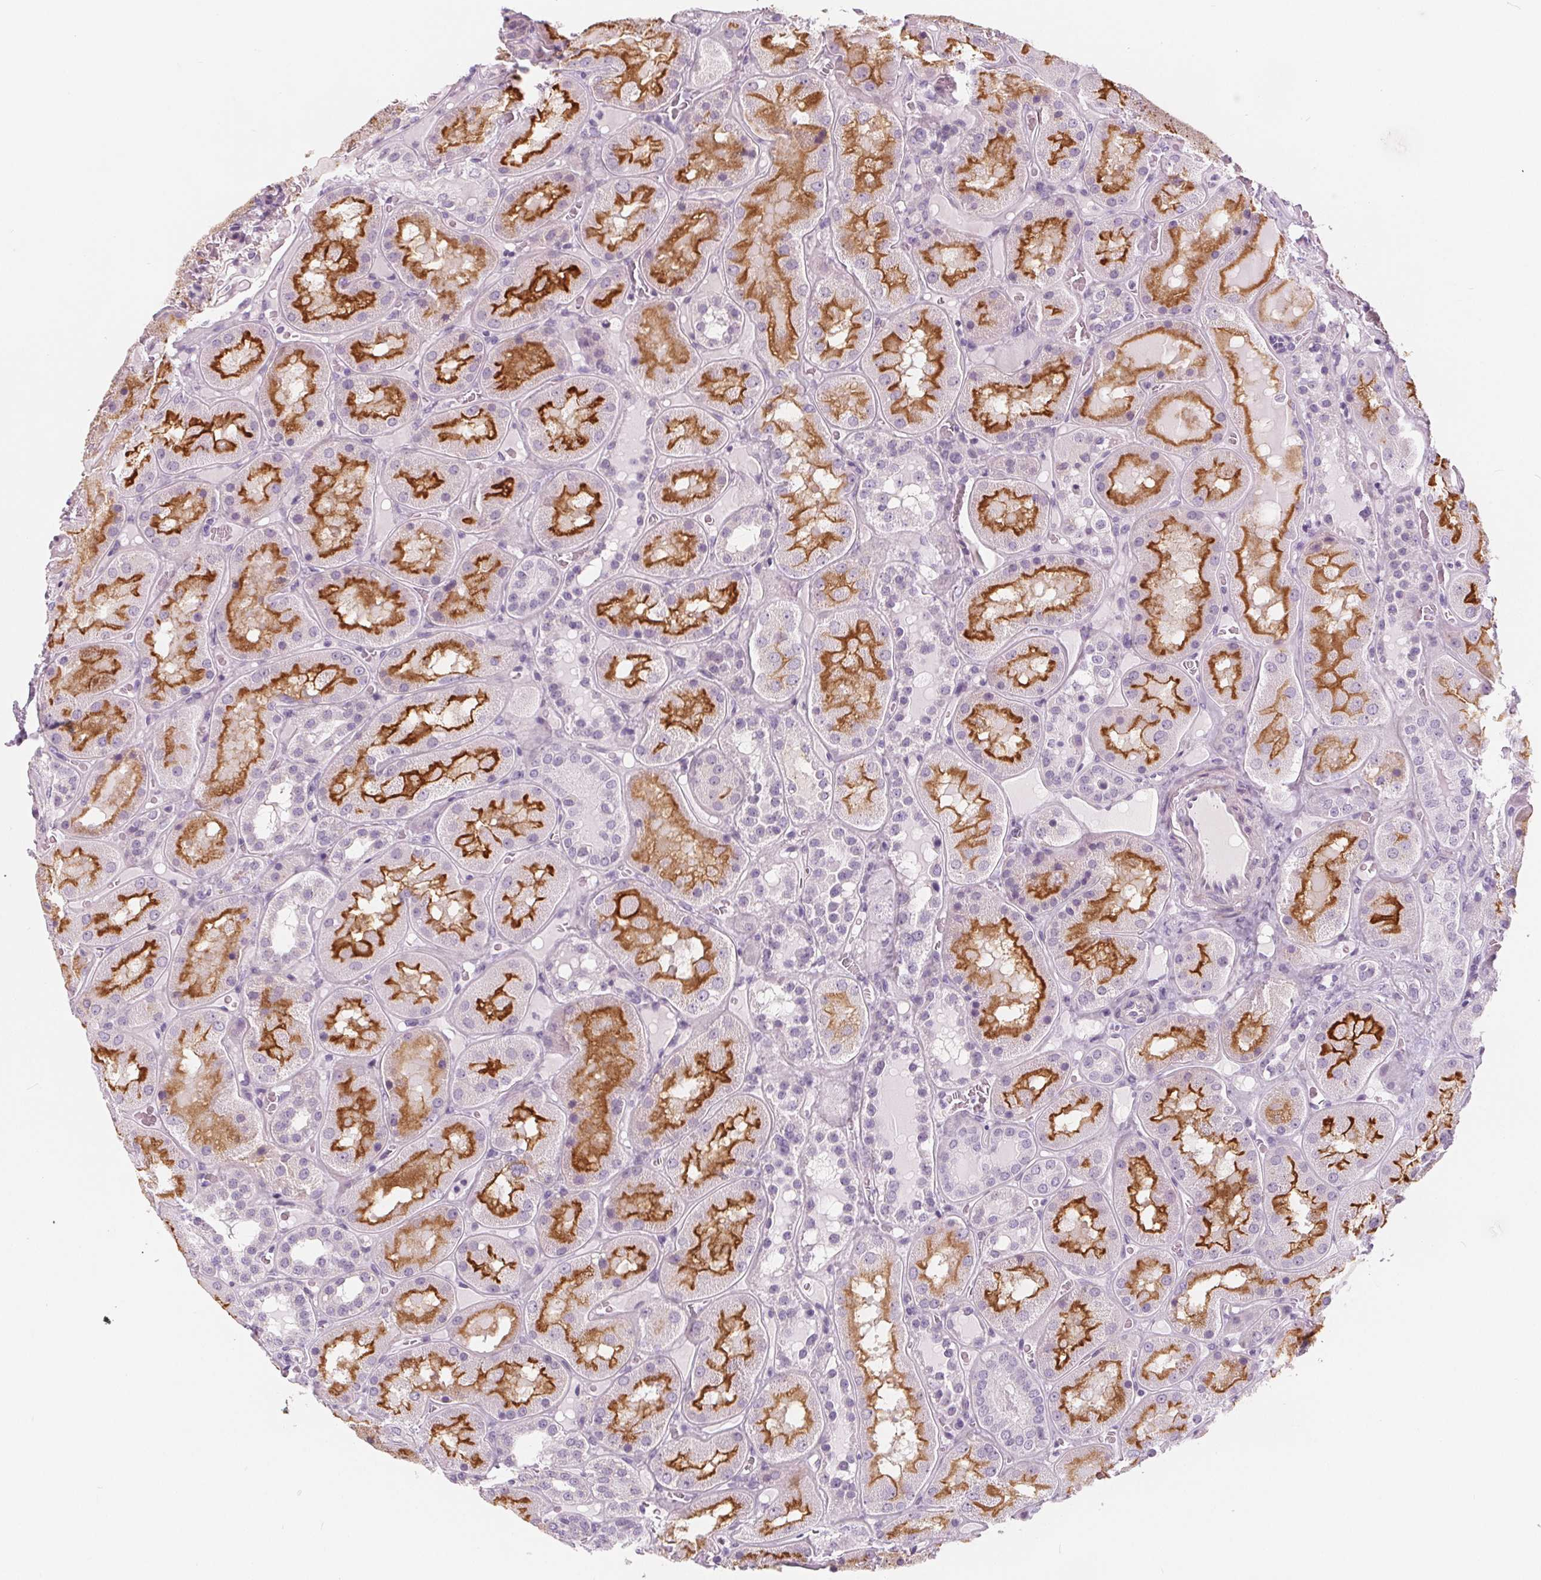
{"staining": {"intensity": "negative", "quantity": "none", "location": "none"}, "tissue": "kidney", "cell_type": "Cells in glomeruli", "image_type": "normal", "snomed": [{"axis": "morphology", "description": "Normal tissue, NOS"}, {"axis": "topography", "description": "Kidney"}], "caption": "Immunohistochemistry micrograph of unremarkable kidney: kidney stained with DAB (3,3'-diaminobenzidine) reveals no significant protein expression in cells in glomeruli.", "gene": "SLC5A12", "patient": {"sex": "male", "age": 73}}